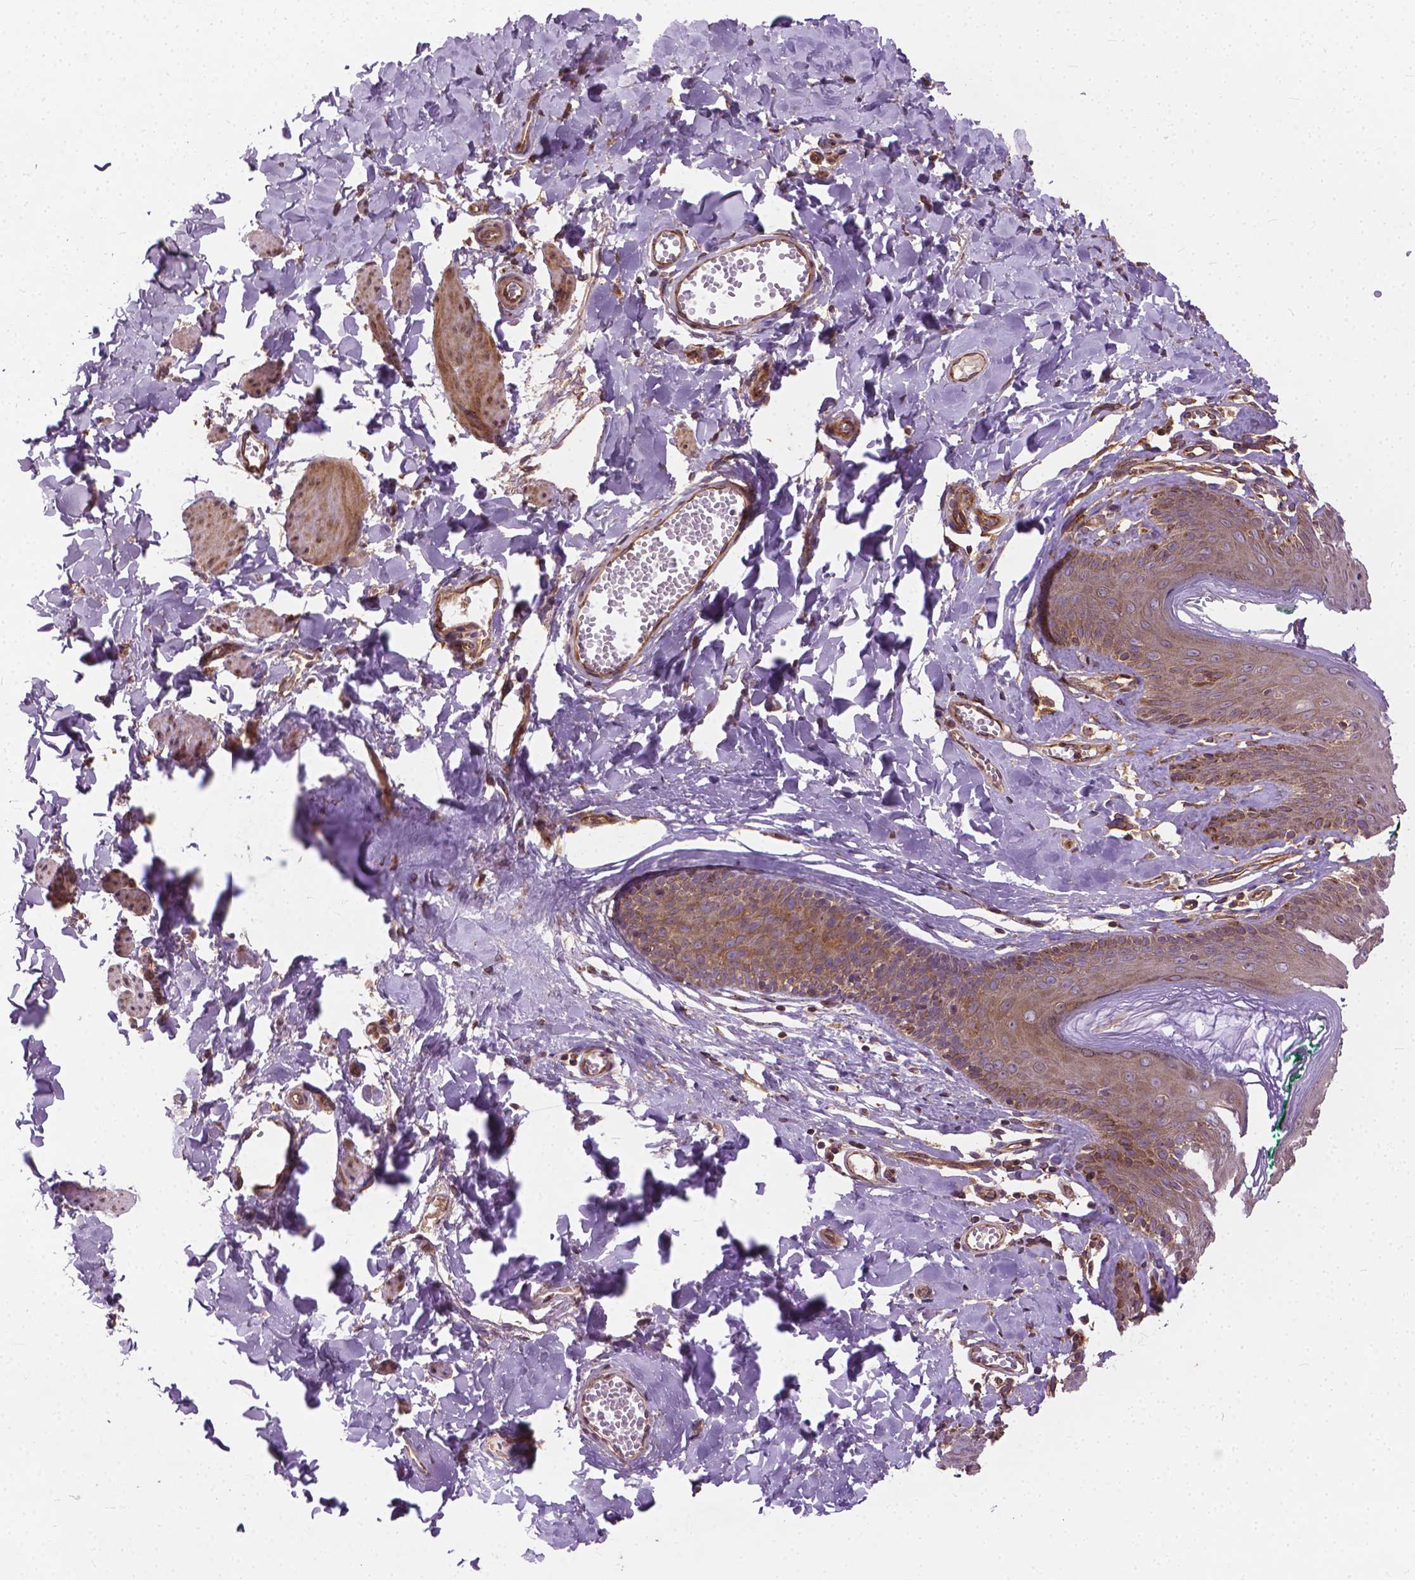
{"staining": {"intensity": "weak", "quantity": ">75%", "location": "cytoplasmic/membranous"}, "tissue": "skin", "cell_type": "Epidermal cells", "image_type": "normal", "snomed": [{"axis": "morphology", "description": "Normal tissue, NOS"}, {"axis": "topography", "description": "Vulva"}, {"axis": "topography", "description": "Peripheral nerve tissue"}], "caption": "Skin stained for a protein (brown) reveals weak cytoplasmic/membranous positive staining in about >75% of epidermal cells.", "gene": "MZT1", "patient": {"sex": "female", "age": 66}}